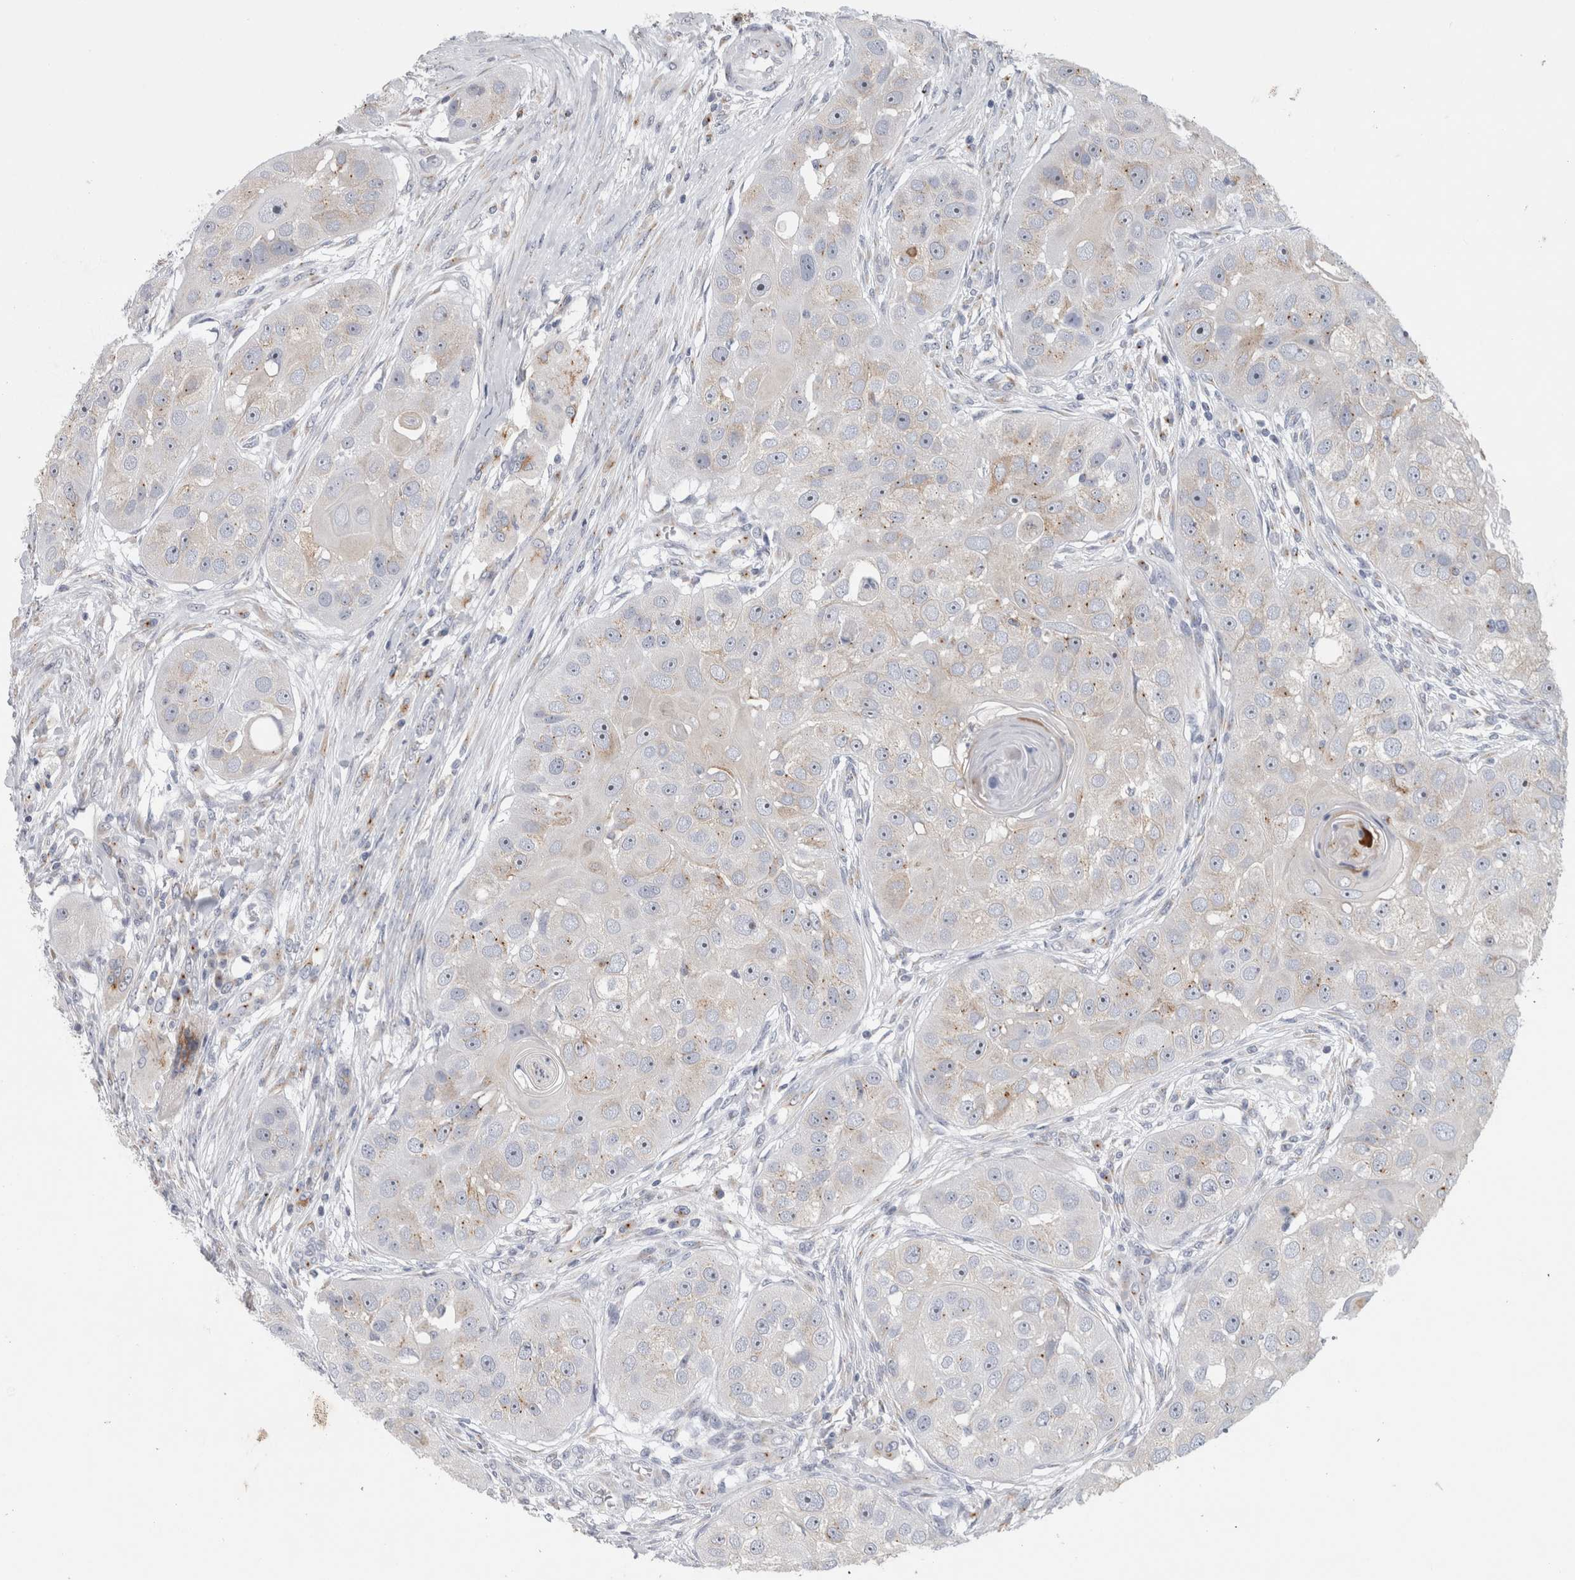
{"staining": {"intensity": "negative", "quantity": "none", "location": "none"}, "tissue": "head and neck cancer", "cell_type": "Tumor cells", "image_type": "cancer", "snomed": [{"axis": "morphology", "description": "Normal tissue, NOS"}, {"axis": "morphology", "description": "Squamous cell carcinoma, NOS"}, {"axis": "topography", "description": "Skeletal muscle"}, {"axis": "topography", "description": "Head-Neck"}], "caption": "Tumor cells are negative for protein expression in human head and neck cancer.", "gene": "AKAP9", "patient": {"sex": "male", "age": 51}}